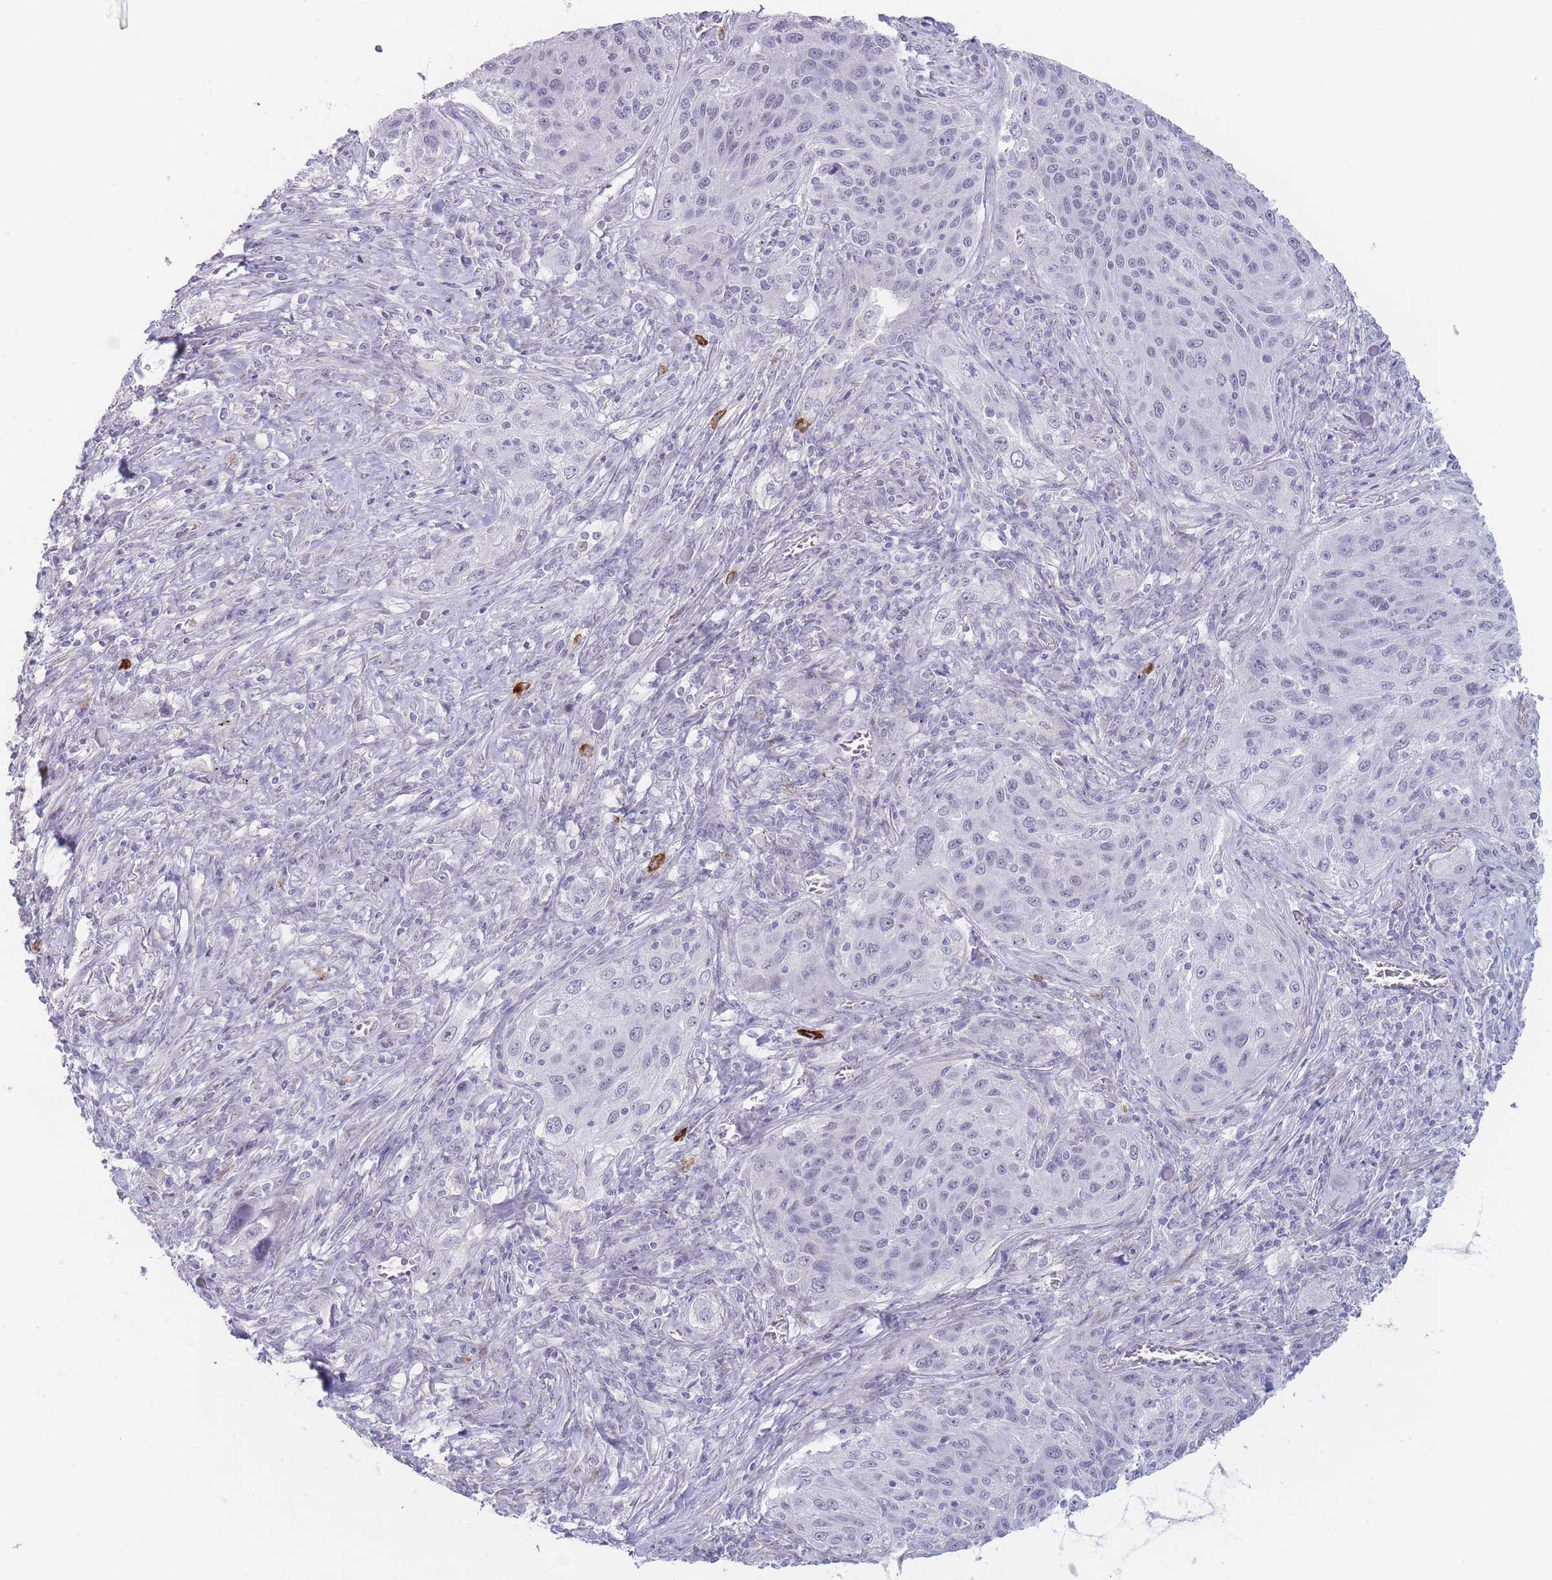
{"staining": {"intensity": "negative", "quantity": "none", "location": "none"}, "tissue": "lung cancer", "cell_type": "Tumor cells", "image_type": "cancer", "snomed": [{"axis": "morphology", "description": "Squamous cell carcinoma, NOS"}, {"axis": "topography", "description": "Lung"}], "caption": "The photomicrograph exhibits no significant positivity in tumor cells of squamous cell carcinoma (lung).", "gene": "ASAP3", "patient": {"sex": "female", "age": 69}}